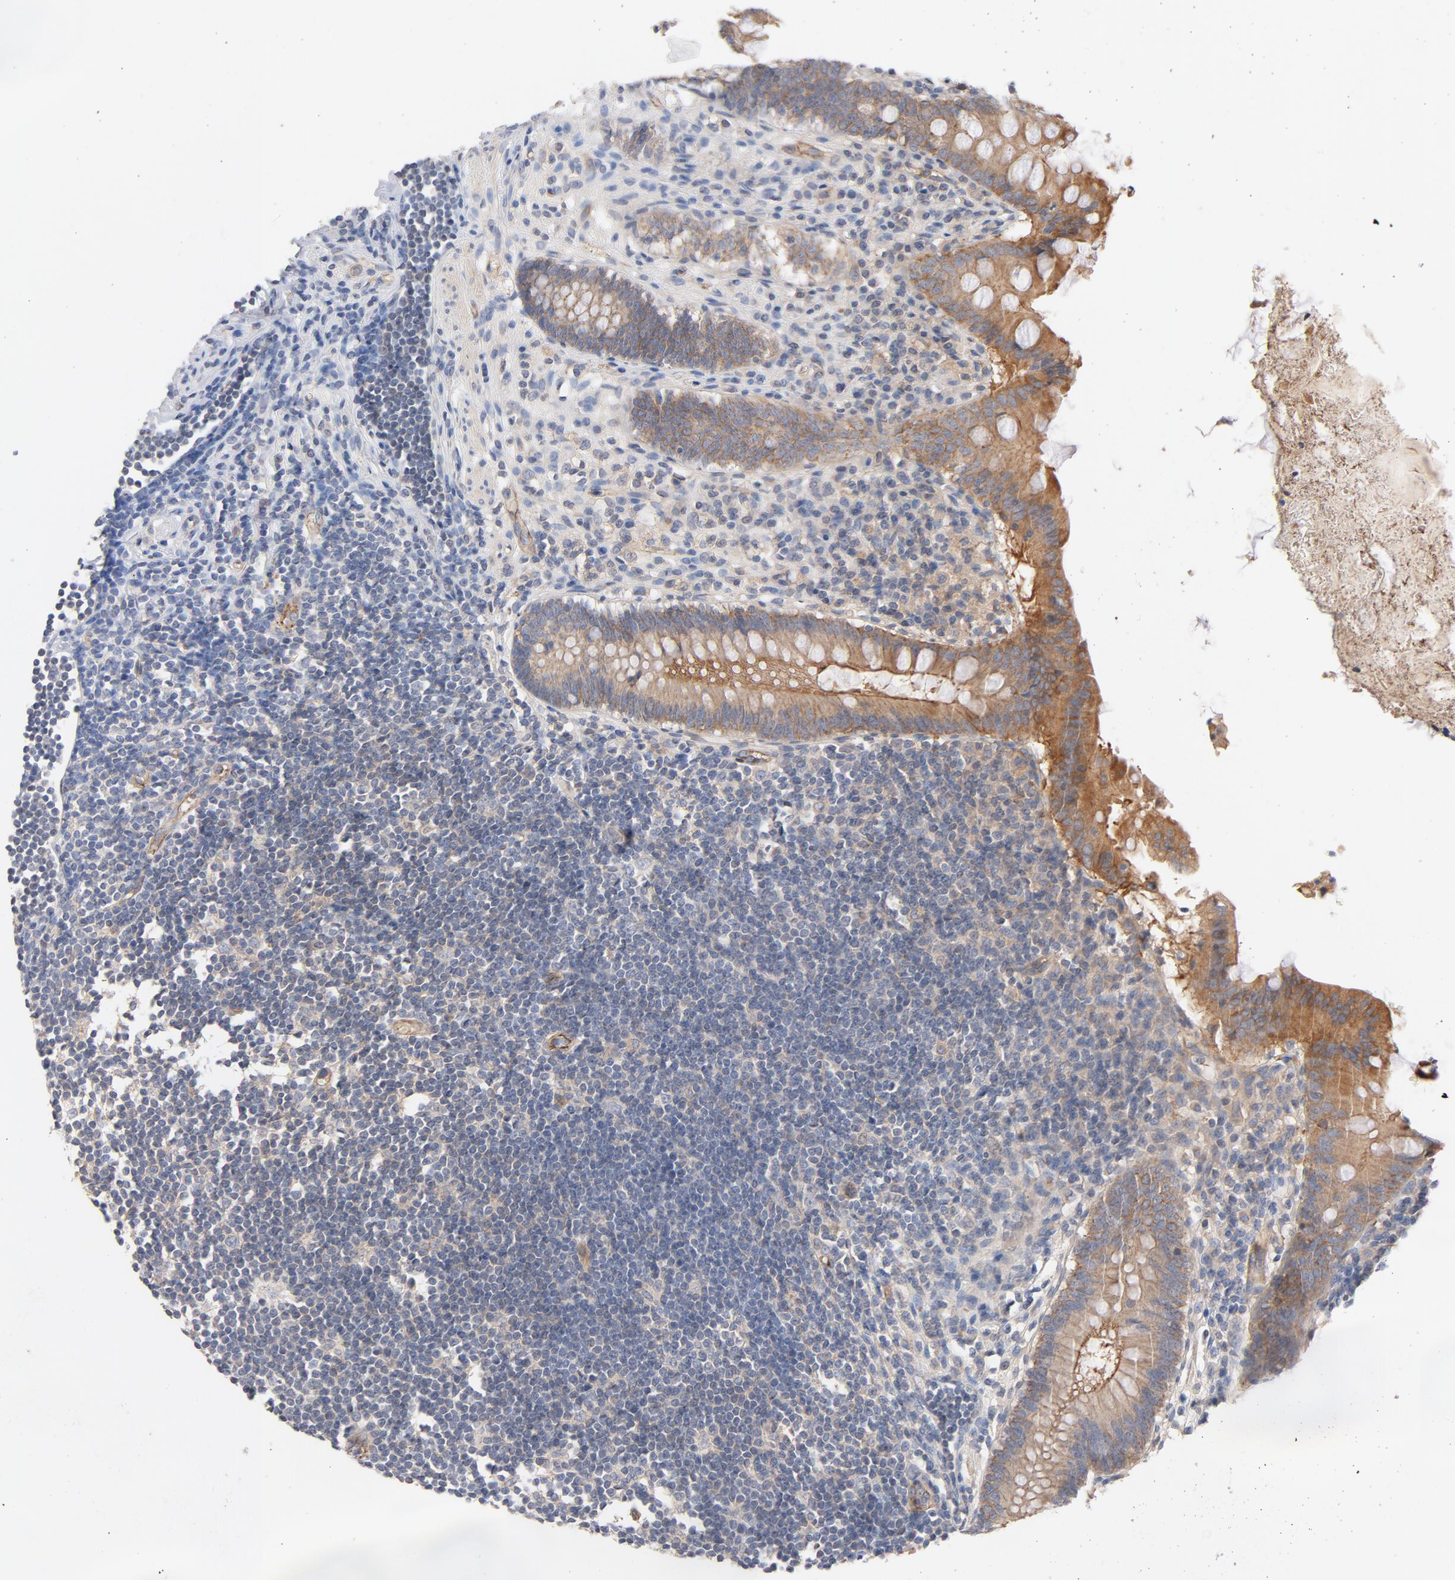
{"staining": {"intensity": "moderate", "quantity": ">75%", "location": "cytoplasmic/membranous"}, "tissue": "appendix", "cell_type": "Glandular cells", "image_type": "normal", "snomed": [{"axis": "morphology", "description": "Normal tissue, NOS"}, {"axis": "topography", "description": "Appendix"}], "caption": "Glandular cells display medium levels of moderate cytoplasmic/membranous staining in about >75% of cells in benign appendix. (DAB = brown stain, brightfield microscopy at high magnification).", "gene": "STRN3", "patient": {"sex": "female", "age": 50}}